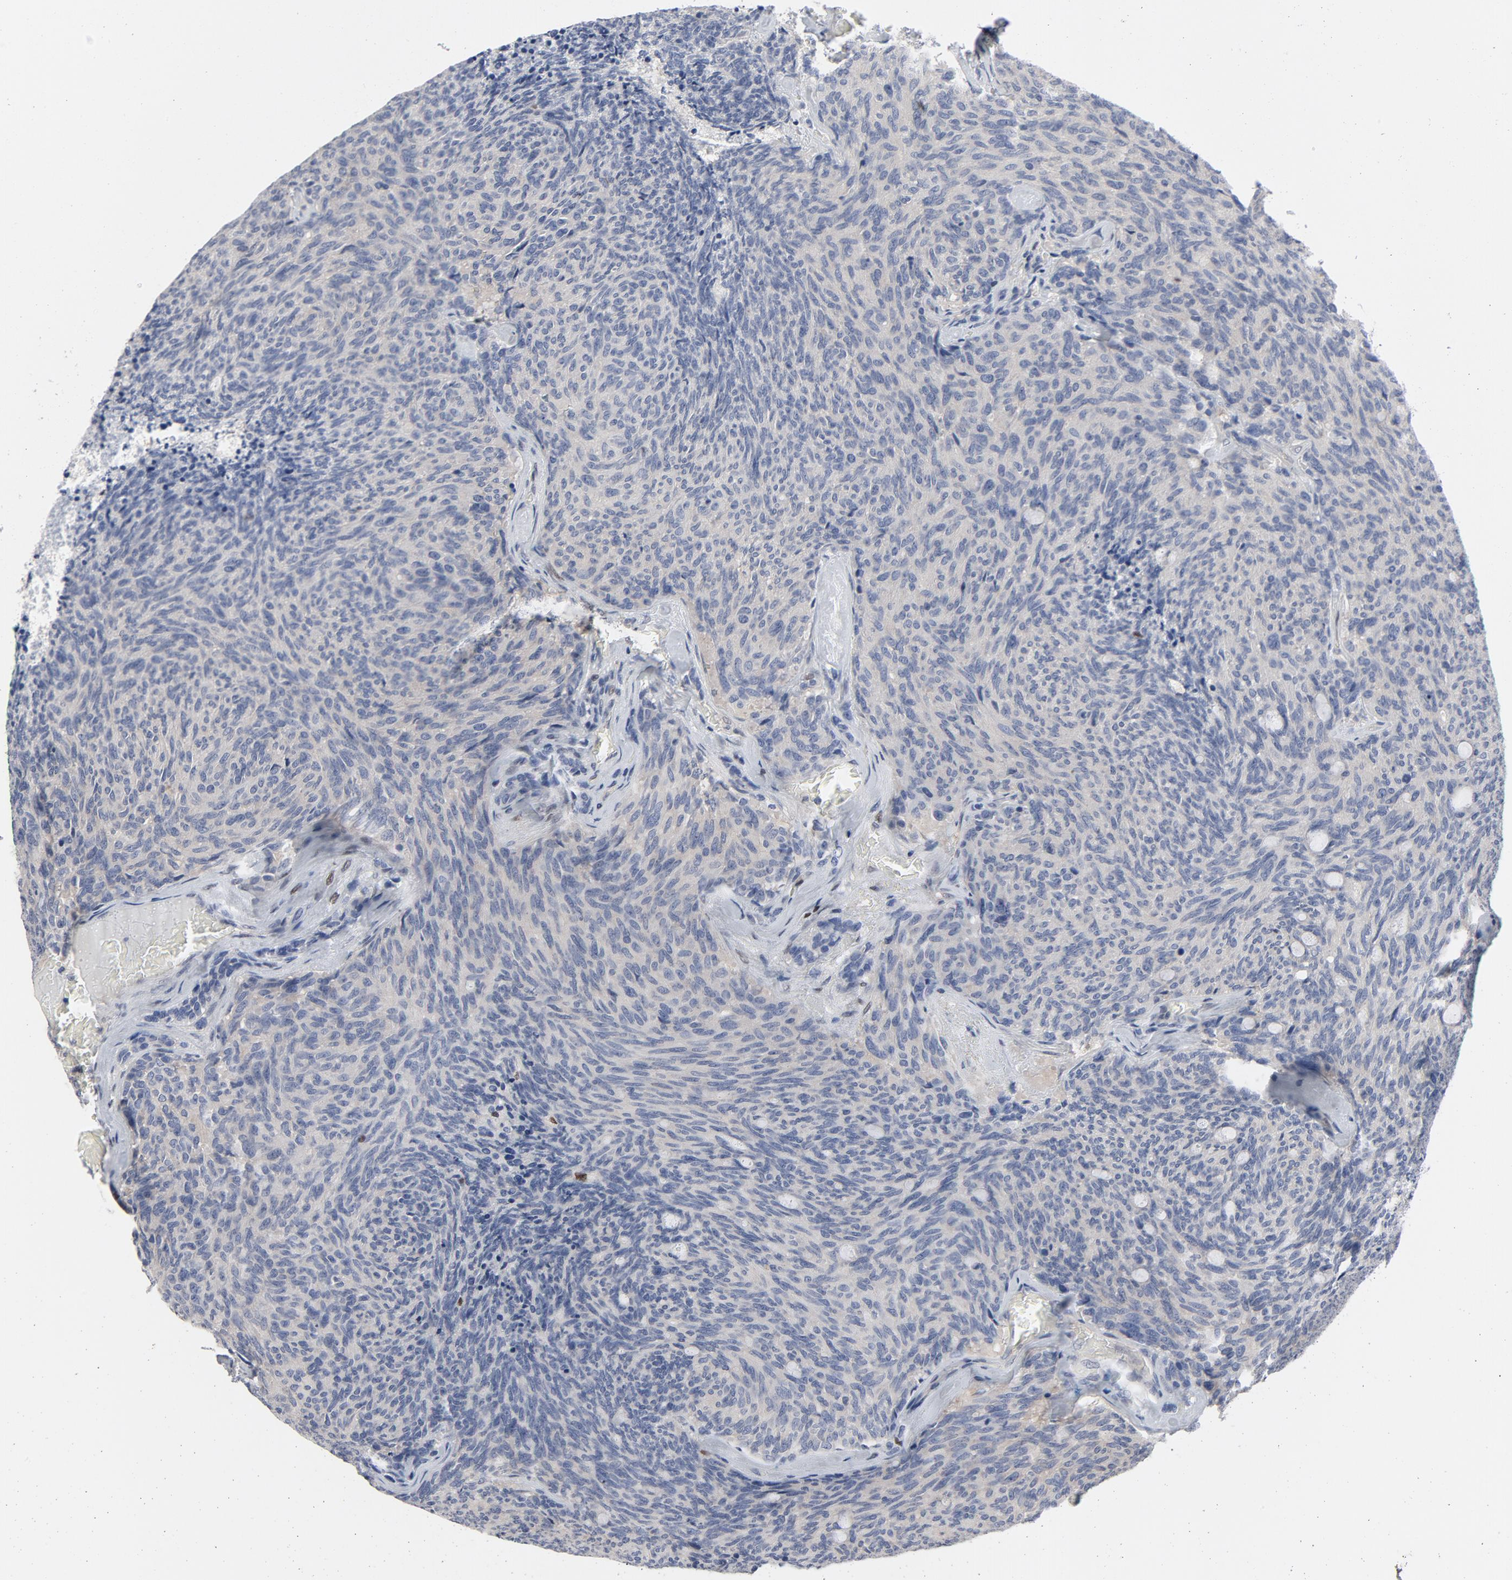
{"staining": {"intensity": "negative", "quantity": "none", "location": "none"}, "tissue": "carcinoid", "cell_type": "Tumor cells", "image_type": "cancer", "snomed": [{"axis": "morphology", "description": "Carcinoid, malignant, NOS"}, {"axis": "topography", "description": "Pancreas"}], "caption": "Immunohistochemistry image of neoplastic tissue: carcinoid (malignant) stained with DAB (3,3'-diaminobenzidine) demonstrates no significant protein positivity in tumor cells.", "gene": "NFKB1", "patient": {"sex": "female", "age": 54}}